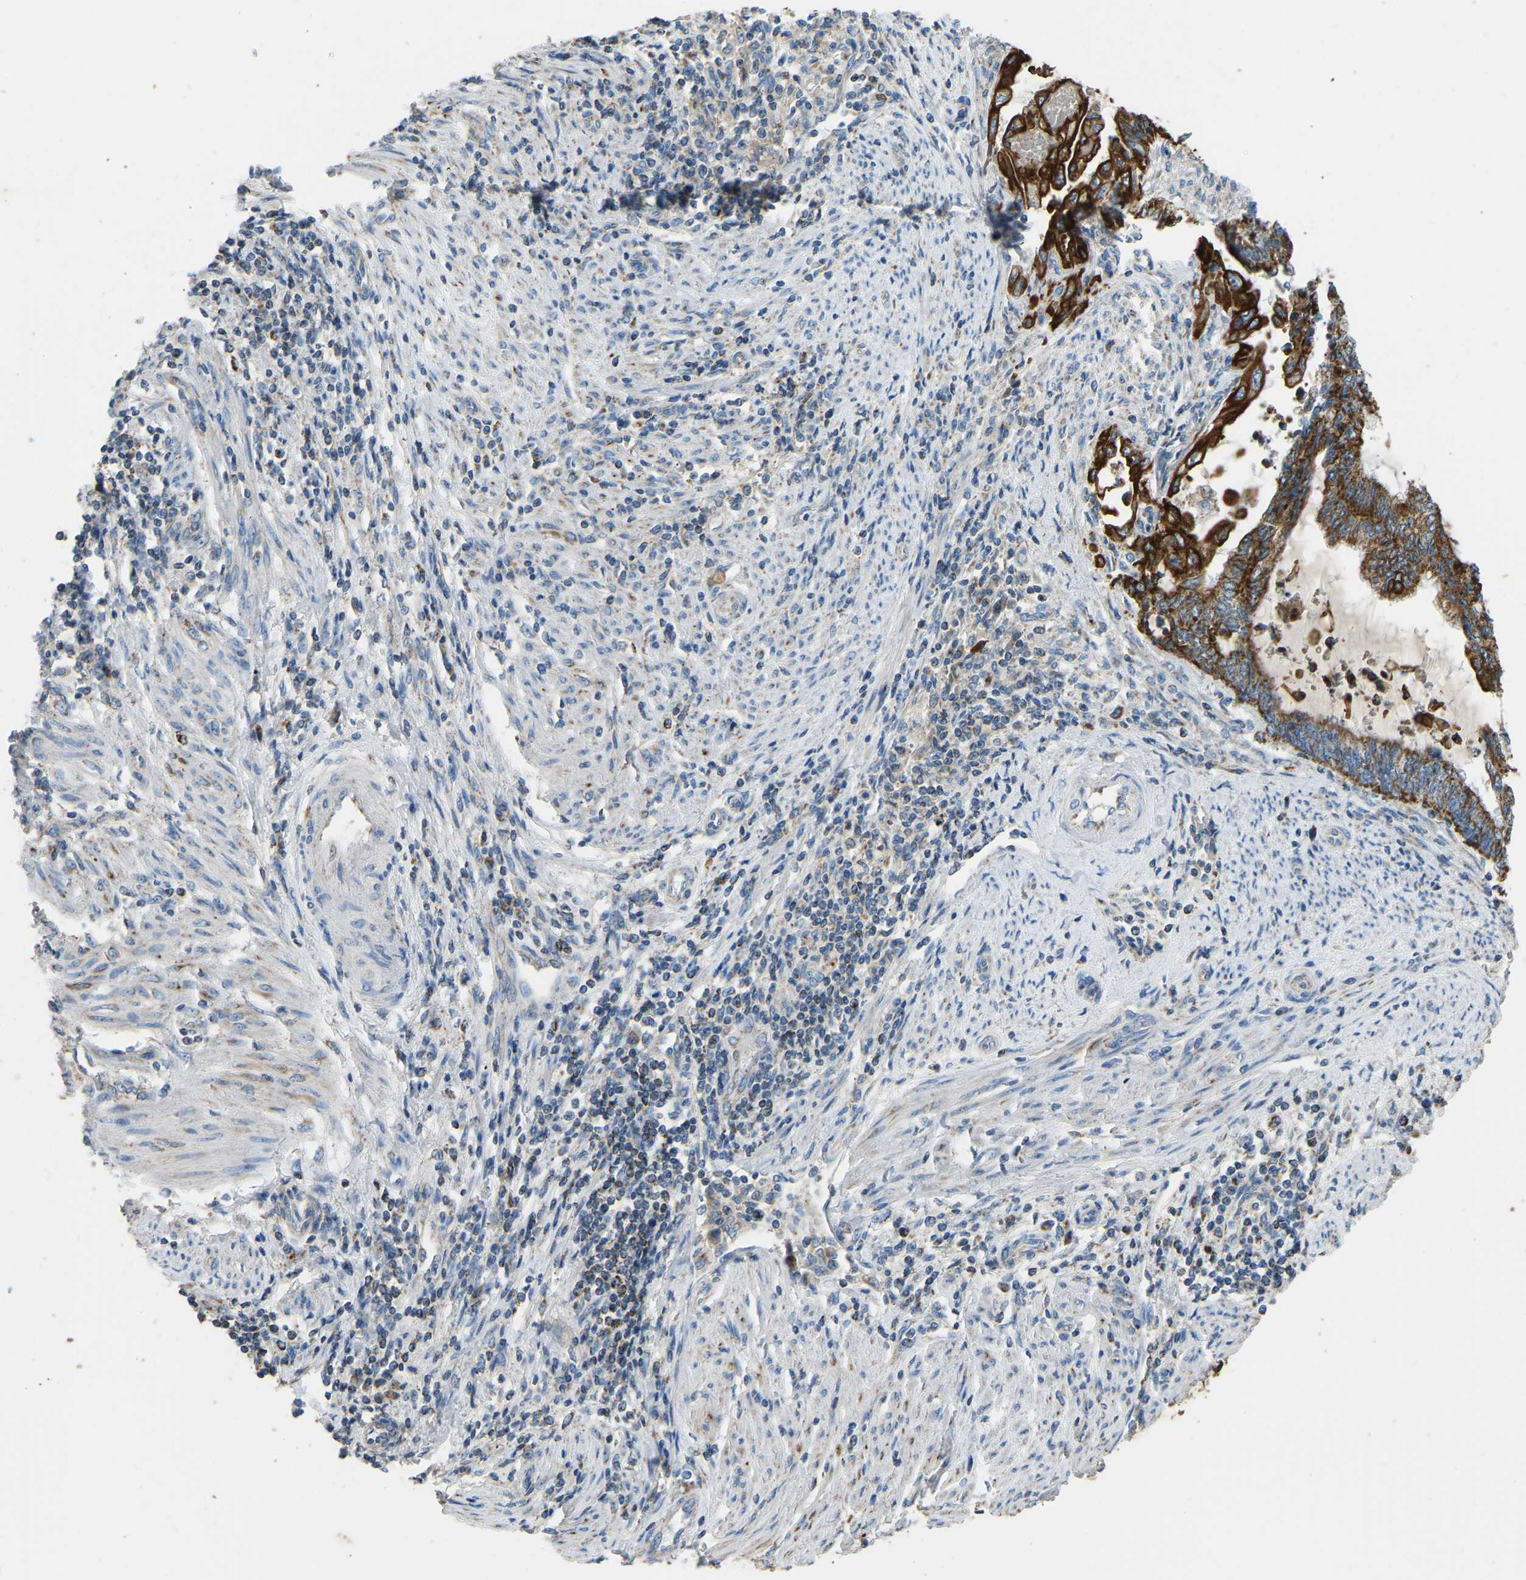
{"staining": {"intensity": "strong", "quantity": ">75%", "location": "cytoplasmic/membranous"}, "tissue": "endometrial cancer", "cell_type": "Tumor cells", "image_type": "cancer", "snomed": [{"axis": "morphology", "description": "Adenocarcinoma, NOS"}, {"axis": "topography", "description": "Uterus"}, {"axis": "topography", "description": "Endometrium"}], "caption": "Immunohistochemistry (DAB) staining of human endometrial cancer reveals strong cytoplasmic/membranous protein positivity in about >75% of tumor cells. The protein of interest is stained brown, and the nuclei are stained in blue (DAB IHC with brightfield microscopy, high magnification).", "gene": "ZNF200", "patient": {"sex": "female", "age": 70}}